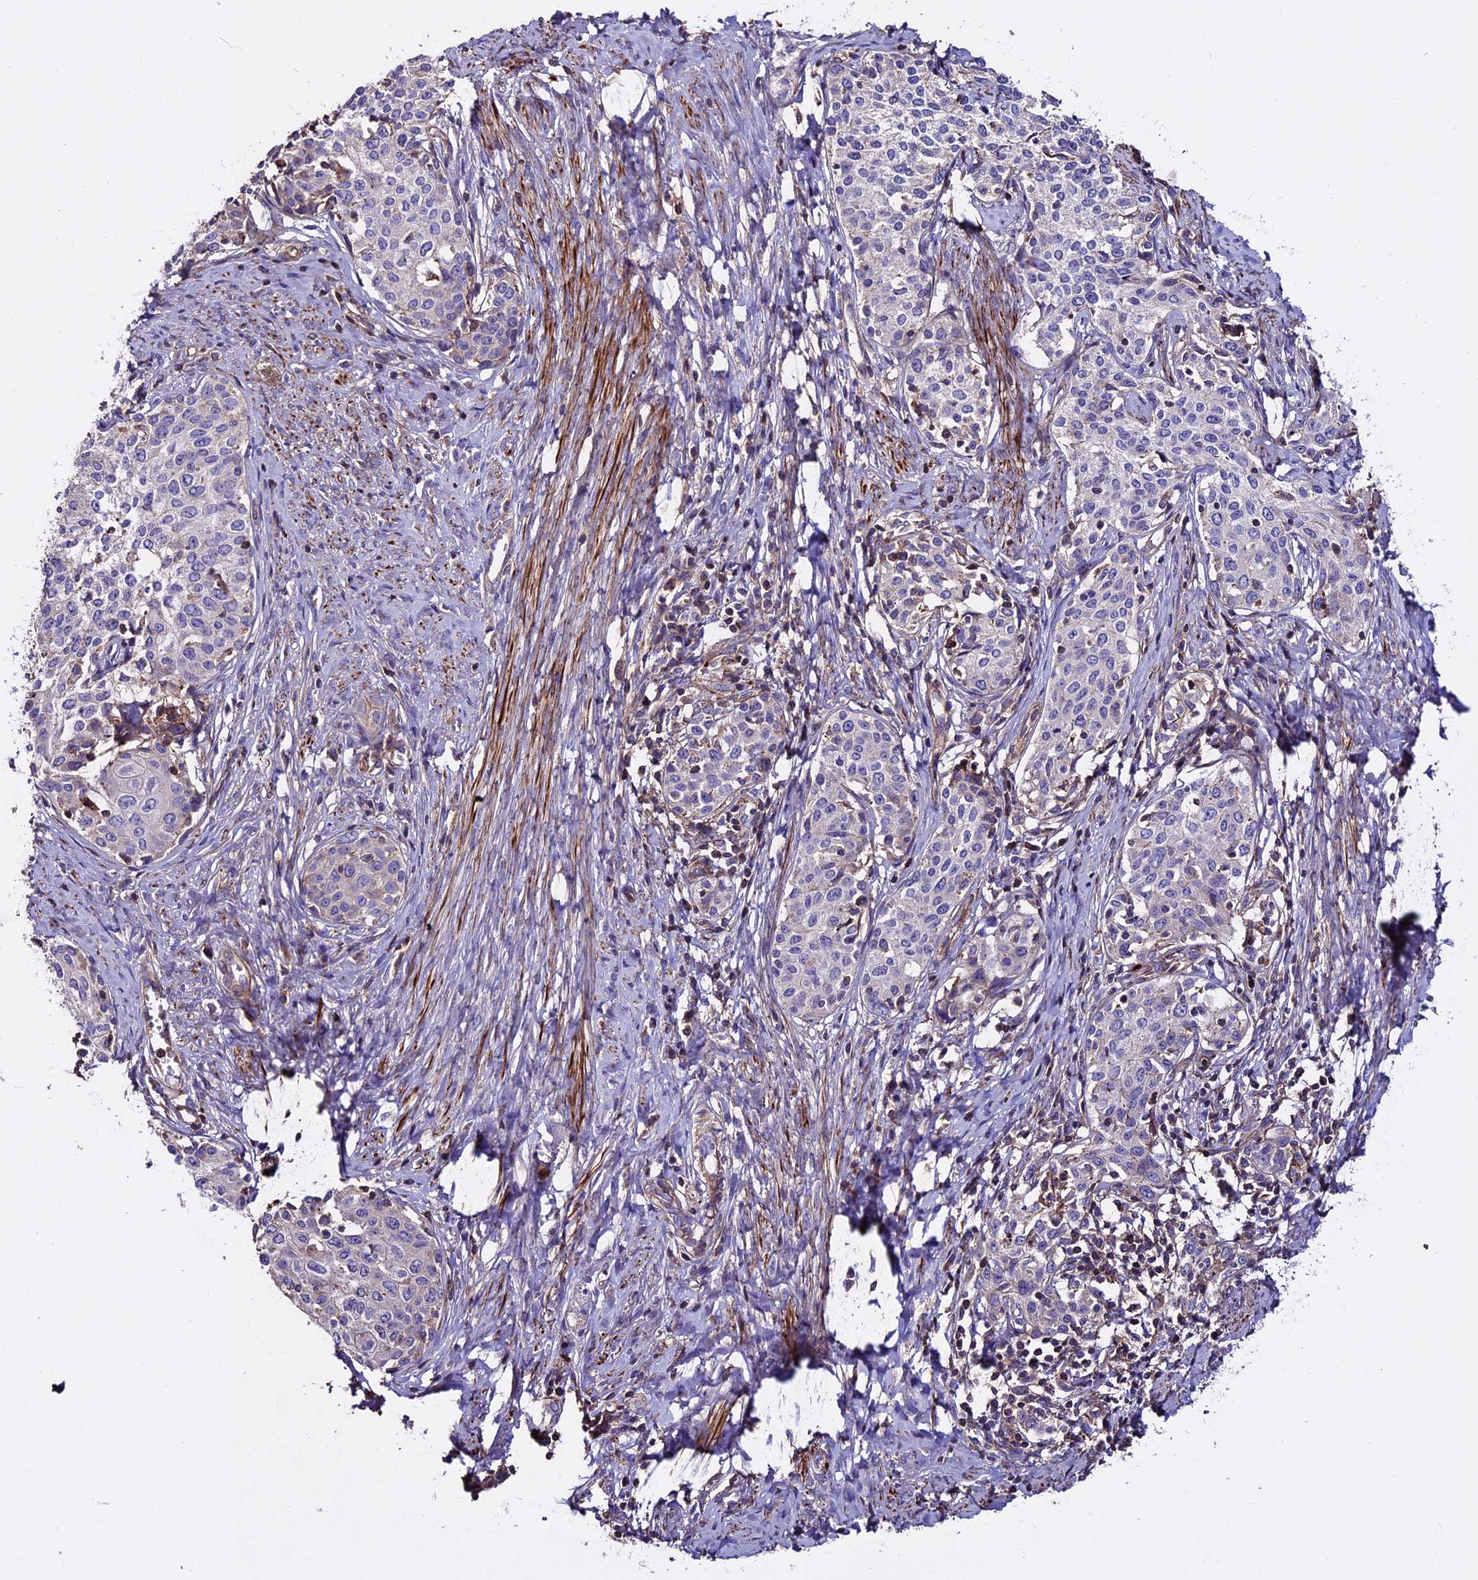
{"staining": {"intensity": "negative", "quantity": "none", "location": "none"}, "tissue": "cervical cancer", "cell_type": "Tumor cells", "image_type": "cancer", "snomed": [{"axis": "morphology", "description": "Squamous cell carcinoma, NOS"}, {"axis": "morphology", "description": "Adenocarcinoma, NOS"}, {"axis": "topography", "description": "Cervix"}], "caption": "DAB (3,3'-diaminobenzidine) immunohistochemical staining of cervical cancer demonstrates no significant positivity in tumor cells. (DAB immunohistochemistry (IHC) with hematoxylin counter stain).", "gene": "EVA1B", "patient": {"sex": "female", "age": 52}}